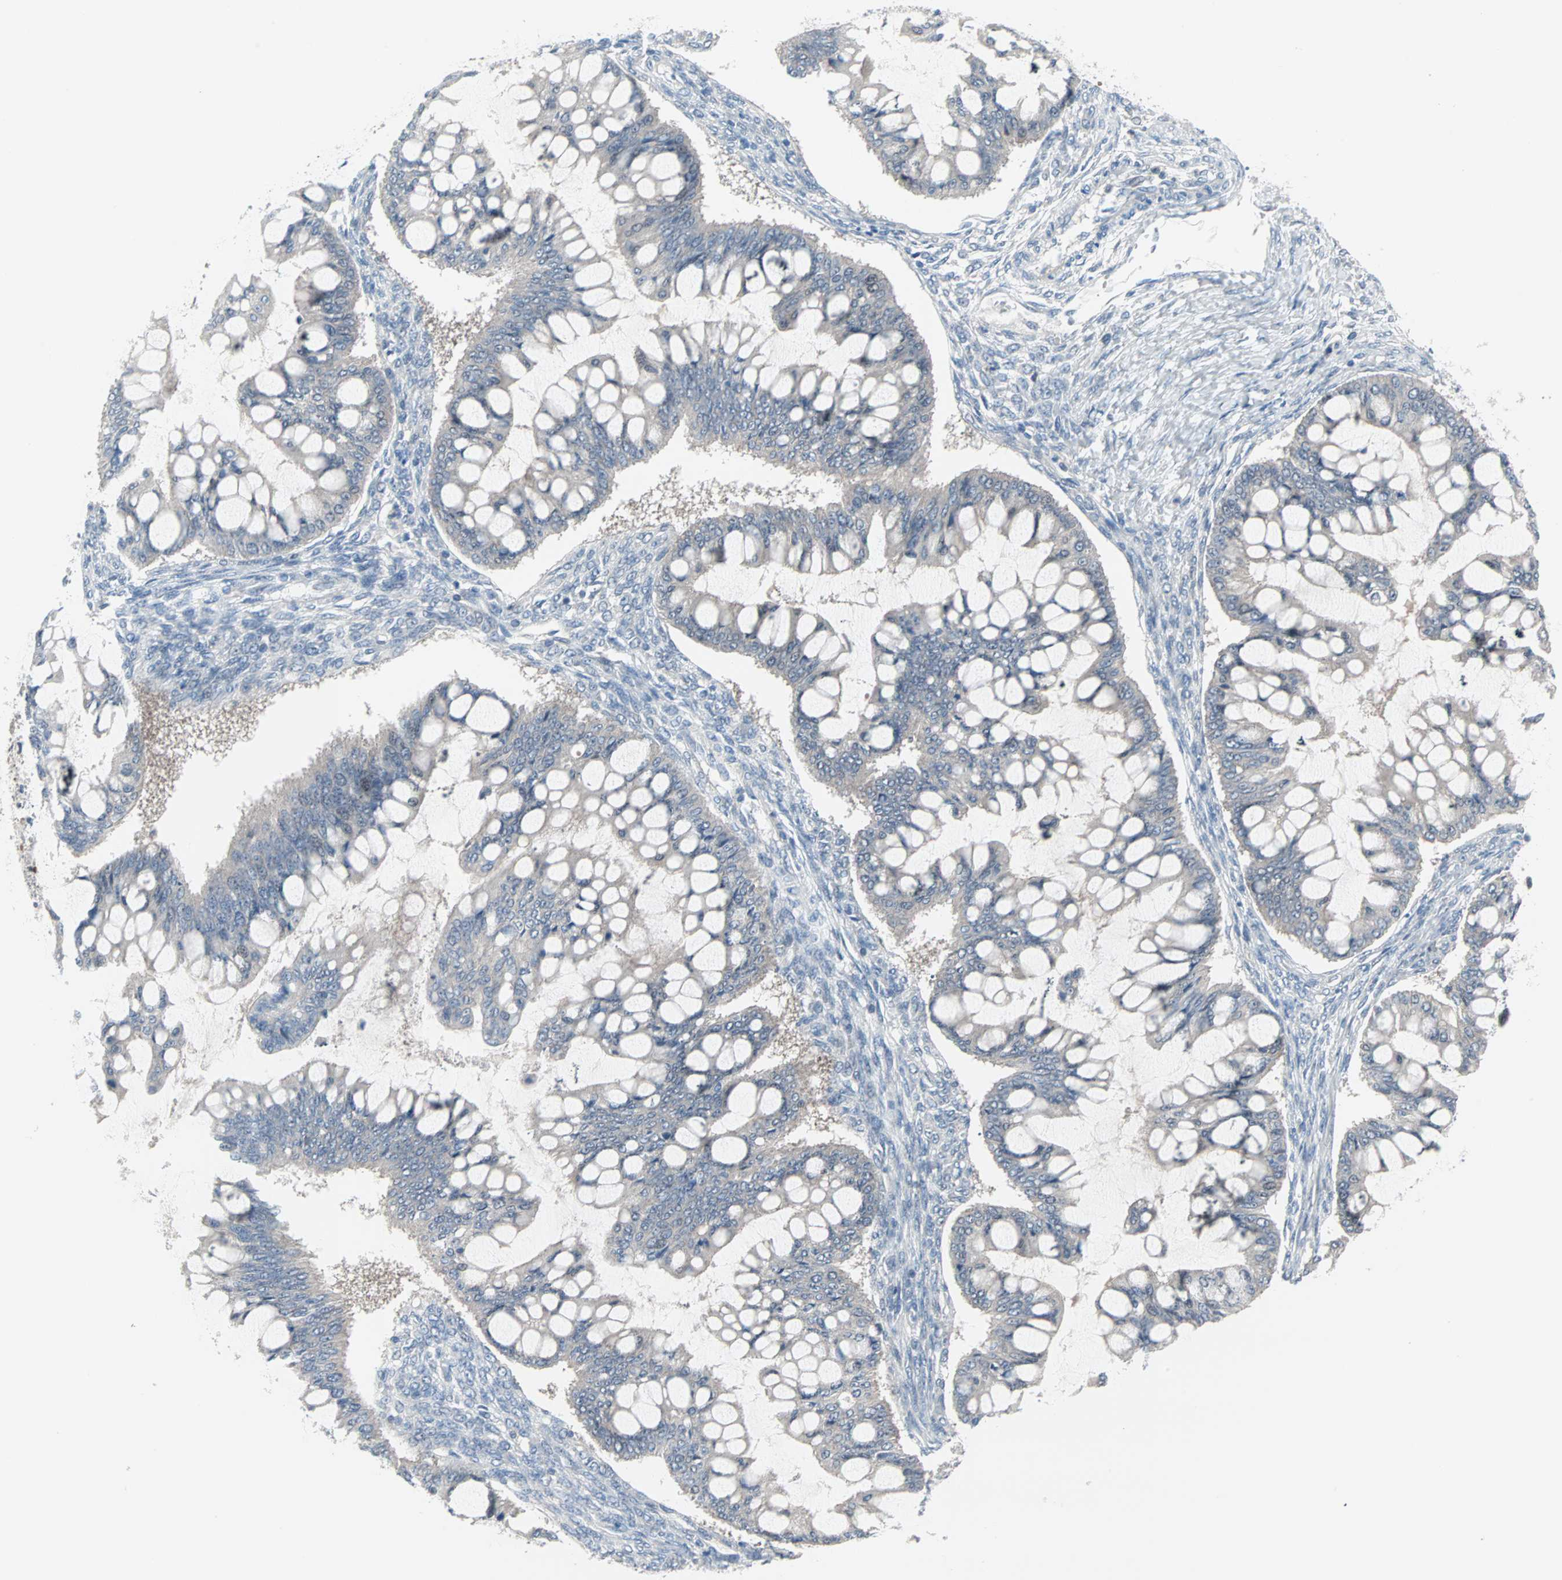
{"staining": {"intensity": "negative", "quantity": "none", "location": "none"}, "tissue": "ovarian cancer", "cell_type": "Tumor cells", "image_type": "cancer", "snomed": [{"axis": "morphology", "description": "Cystadenocarcinoma, mucinous, NOS"}, {"axis": "topography", "description": "Ovary"}], "caption": "The photomicrograph exhibits no significant expression in tumor cells of ovarian cancer (mucinous cystadenocarcinoma).", "gene": "CASP3", "patient": {"sex": "female", "age": 73}}